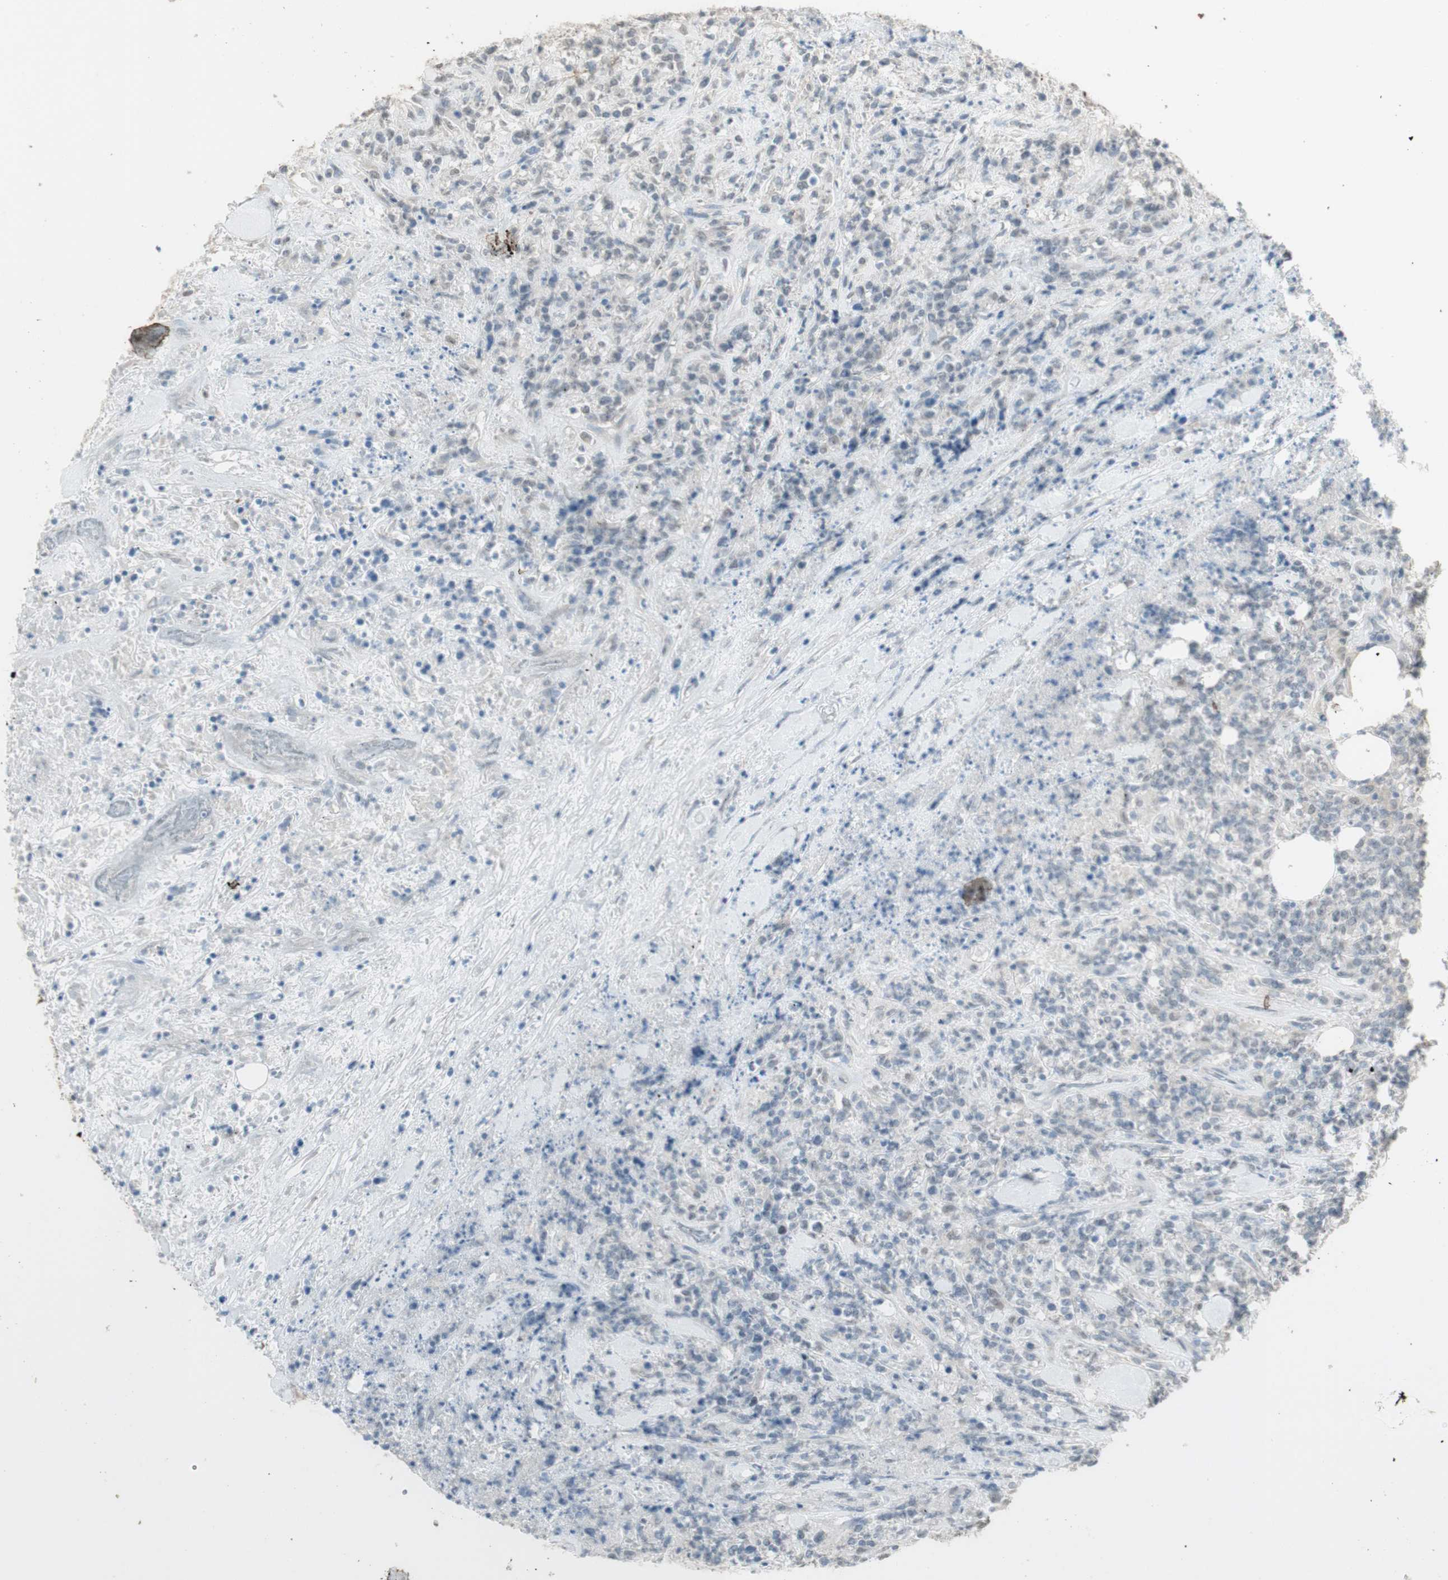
{"staining": {"intensity": "negative", "quantity": "none", "location": "none"}, "tissue": "lymphoma", "cell_type": "Tumor cells", "image_type": "cancer", "snomed": [{"axis": "morphology", "description": "Malignant lymphoma, non-Hodgkin's type, High grade"}, {"axis": "topography", "description": "Soft tissue"}], "caption": "Immunohistochemistry photomicrograph of lymphoma stained for a protein (brown), which reveals no positivity in tumor cells.", "gene": "MUC3A", "patient": {"sex": "male", "age": 18}}